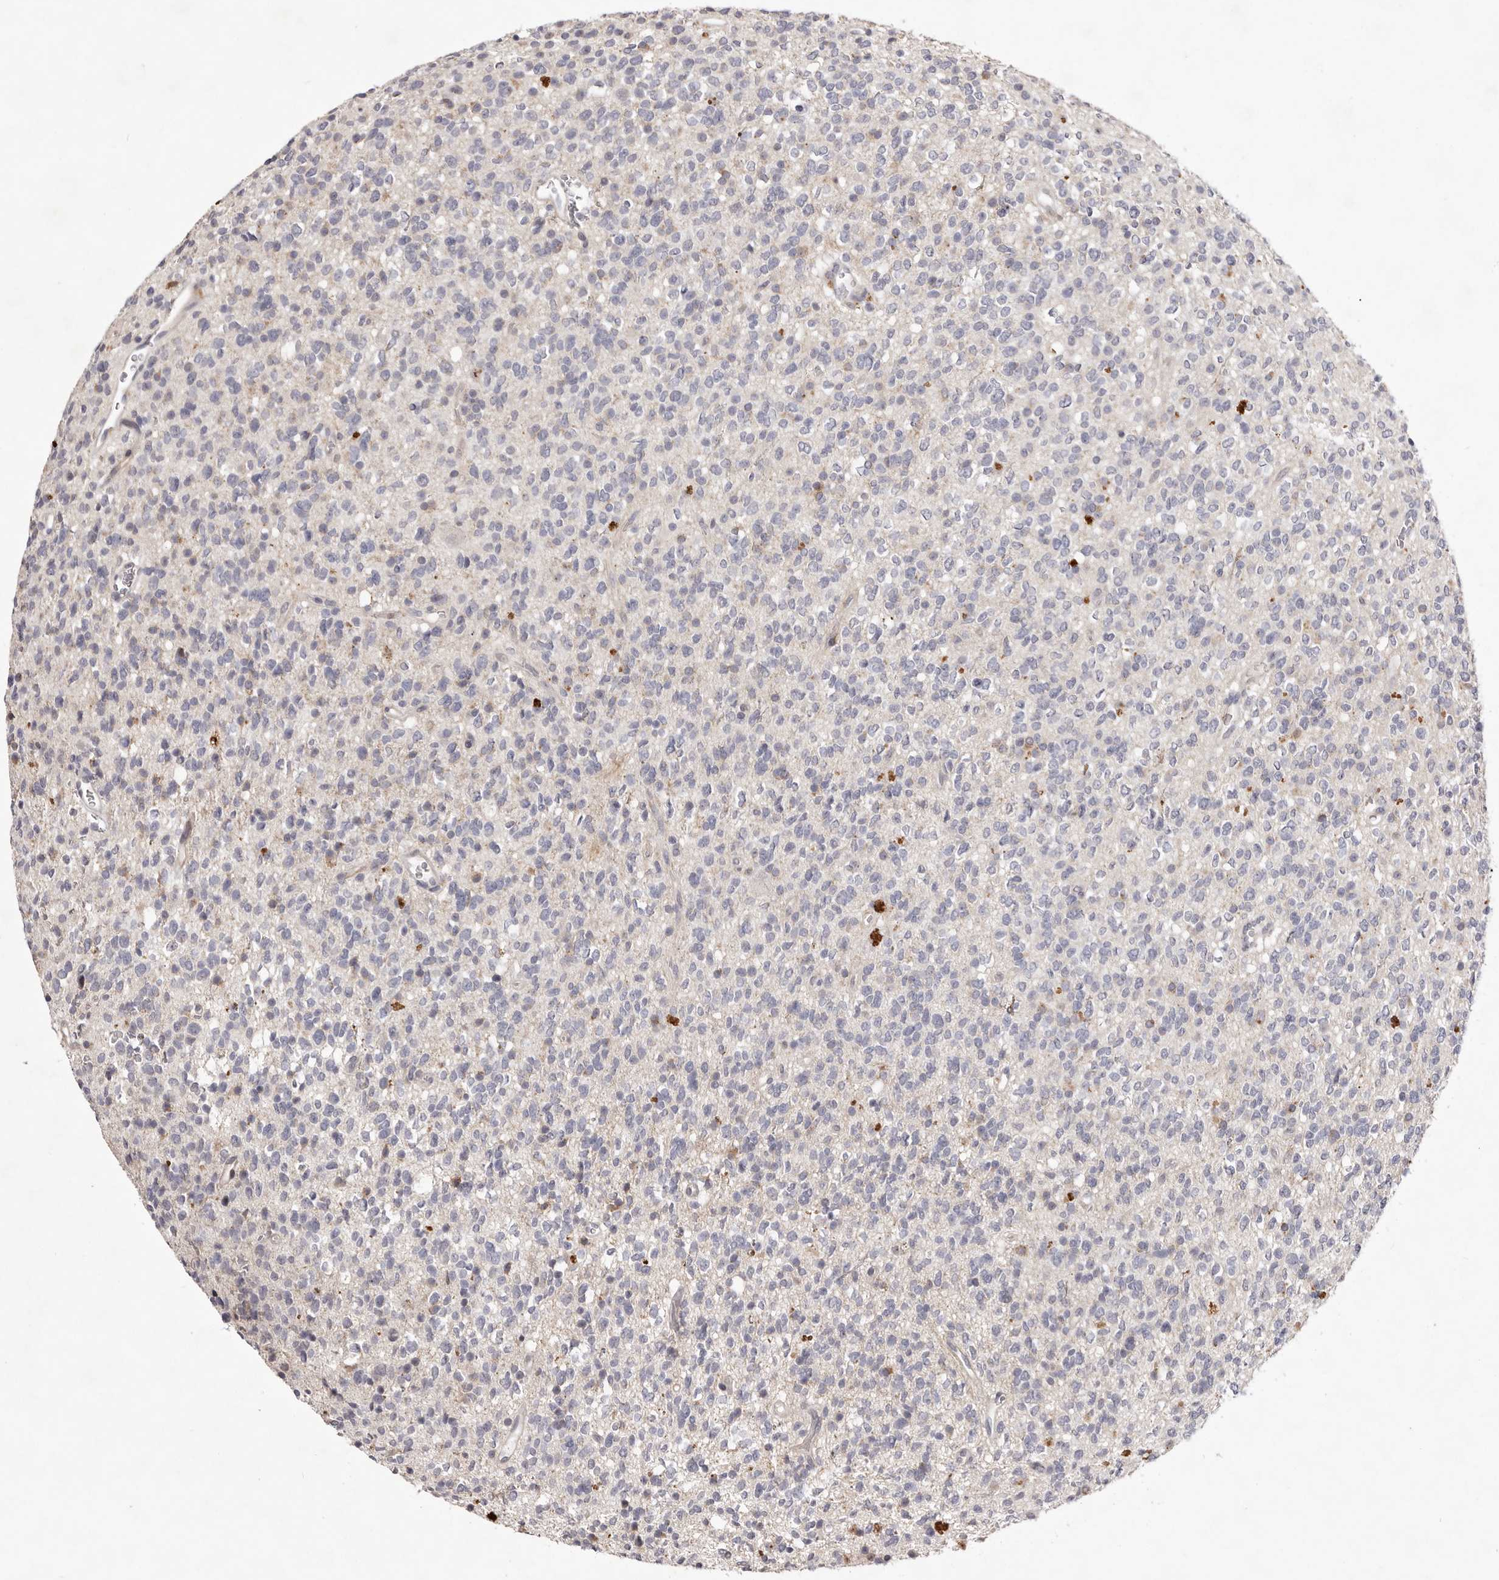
{"staining": {"intensity": "negative", "quantity": "none", "location": "none"}, "tissue": "glioma", "cell_type": "Tumor cells", "image_type": "cancer", "snomed": [{"axis": "morphology", "description": "Glioma, malignant, High grade"}, {"axis": "topography", "description": "Brain"}], "caption": "Immunohistochemistry of human glioma shows no staining in tumor cells.", "gene": "GARNL3", "patient": {"sex": "male", "age": 34}}